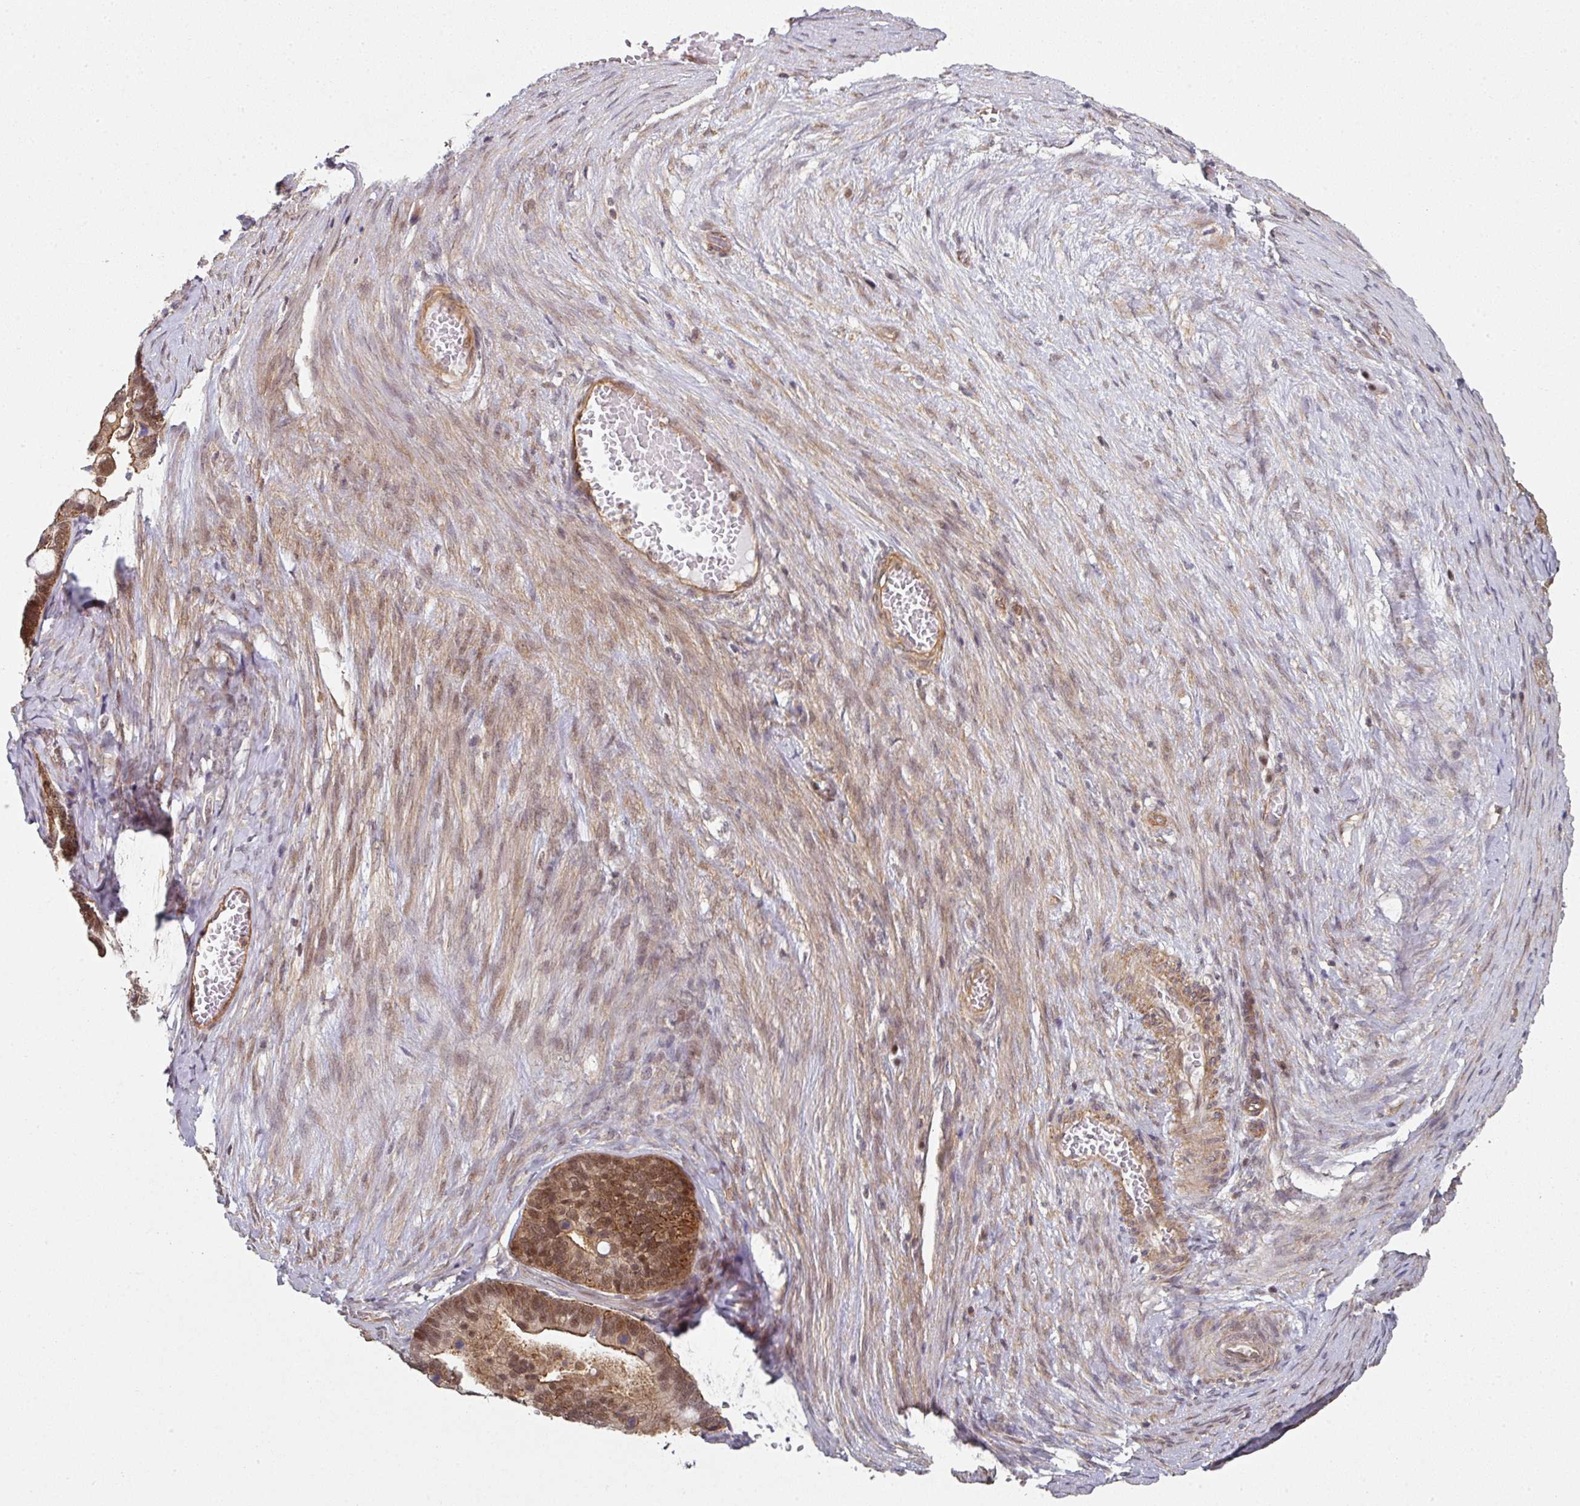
{"staining": {"intensity": "moderate", "quantity": ">75%", "location": "cytoplasmic/membranous,nuclear"}, "tissue": "ovarian cancer", "cell_type": "Tumor cells", "image_type": "cancer", "snomed": [{"axis": "morphology", "description": "Cystadenocarcinoma, serous, NOS"}, {"axis": "topography", "description": "Ovary"}], "caption": "The image displays staining of ovarian serous cystadenocarcinoma, revealing moderate cytoplasmic/membranous and nuclear protein expression (brown color) within tumor cells. Immunohistochemistry (ihc) stains the protein in brown and the nuclei are stained blue.", "gene": "PSME3IP1", "patient": {"sex": "female", "age": 56}}